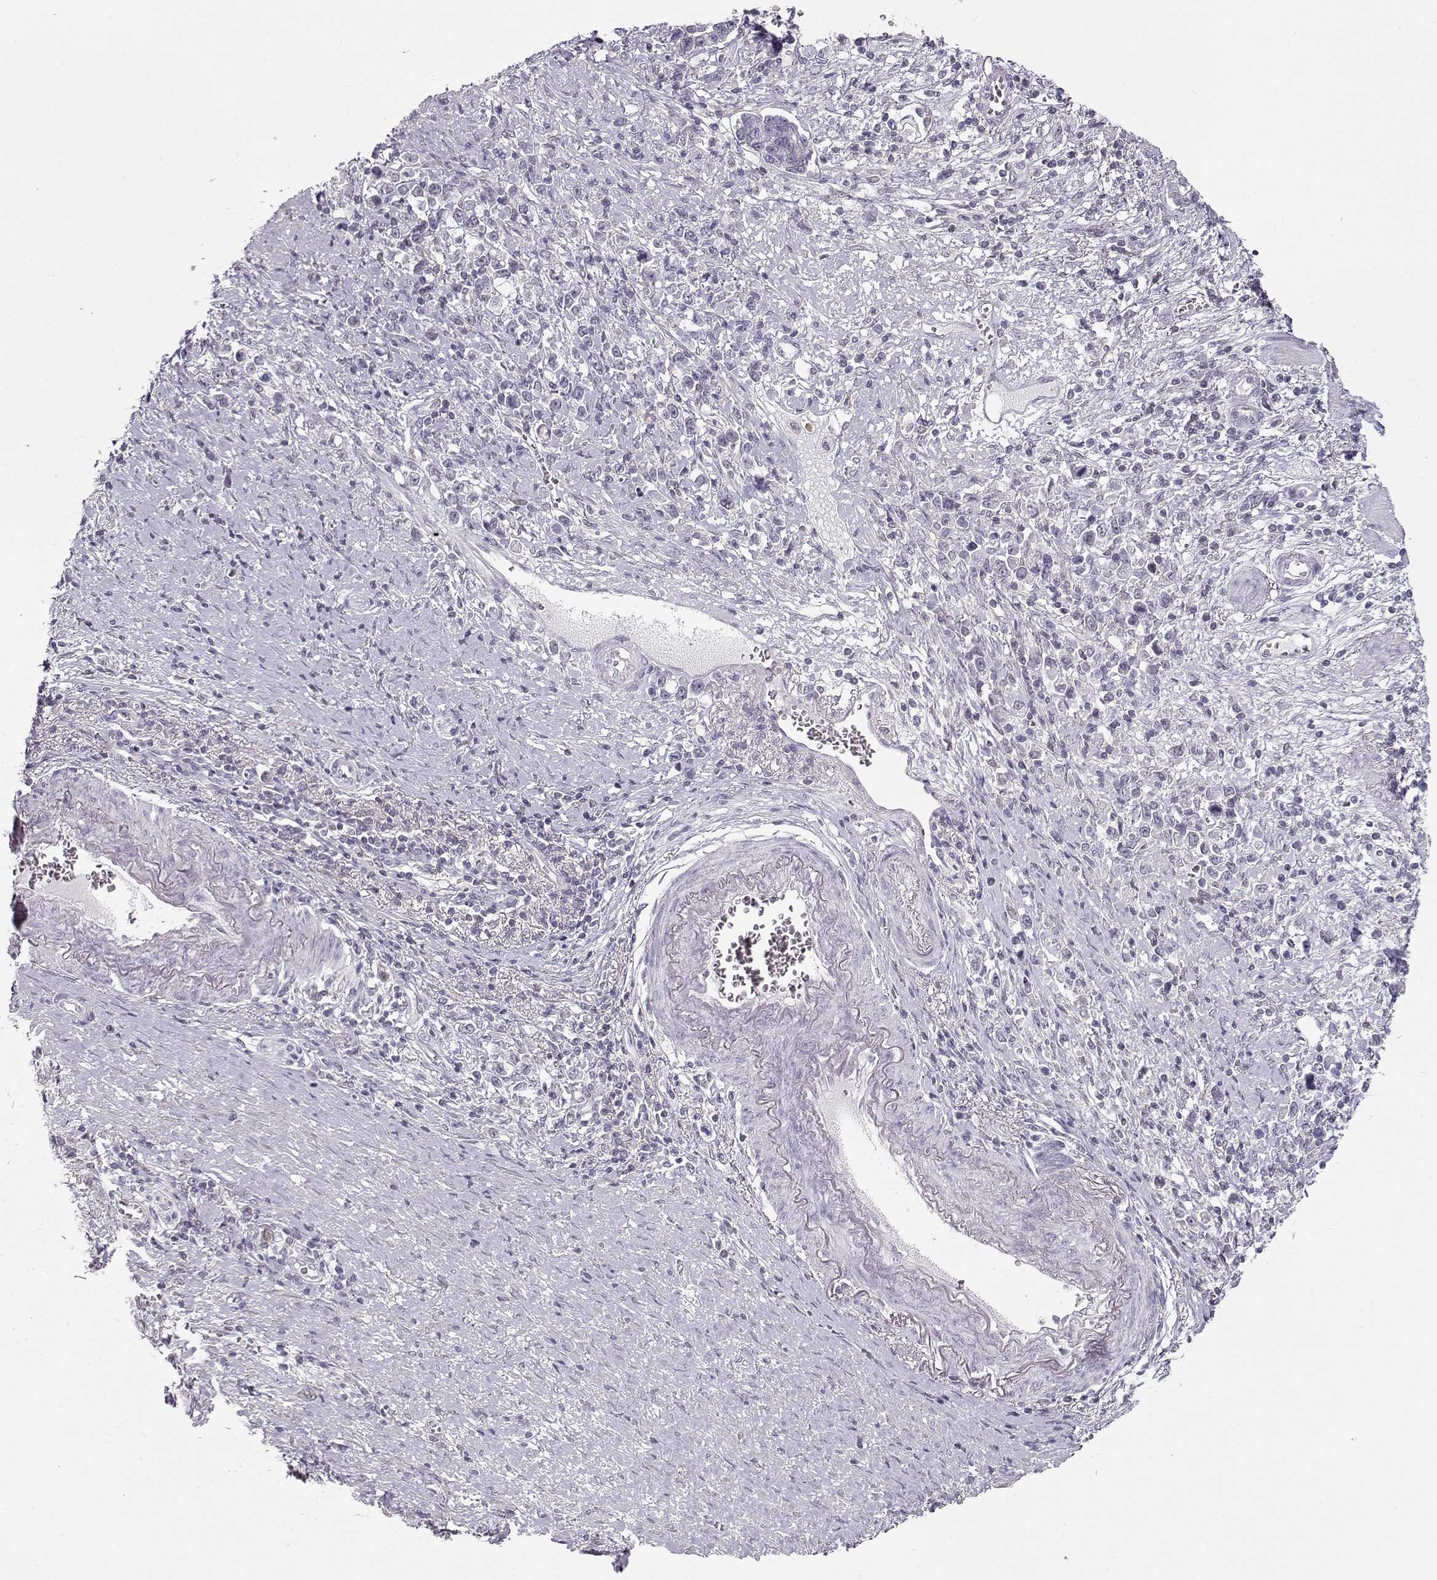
{"staining": {"intensity": "negative", "quantity": "none", "location": "none"}, "tissue": "stomach cancer", "cell_type": "Tumor cells", "image_type": "cancer", "snomed": [{"axis": "morphology", "description": "Adenocarcinoma, NOS"}, {"axis": "topography", "description": "Stomach"}], "caption": "DAB immunohistochemical staining of stomach cancer reveals no significant staining in tumor cells. (Stains: DAB immunohistochemistry (IHC) with hematoxylin counter stain, Microscopy: brightfield microscopy at high magnification).", "gene": "TEPP", "patient": {"sex": "male", "age": 63}}